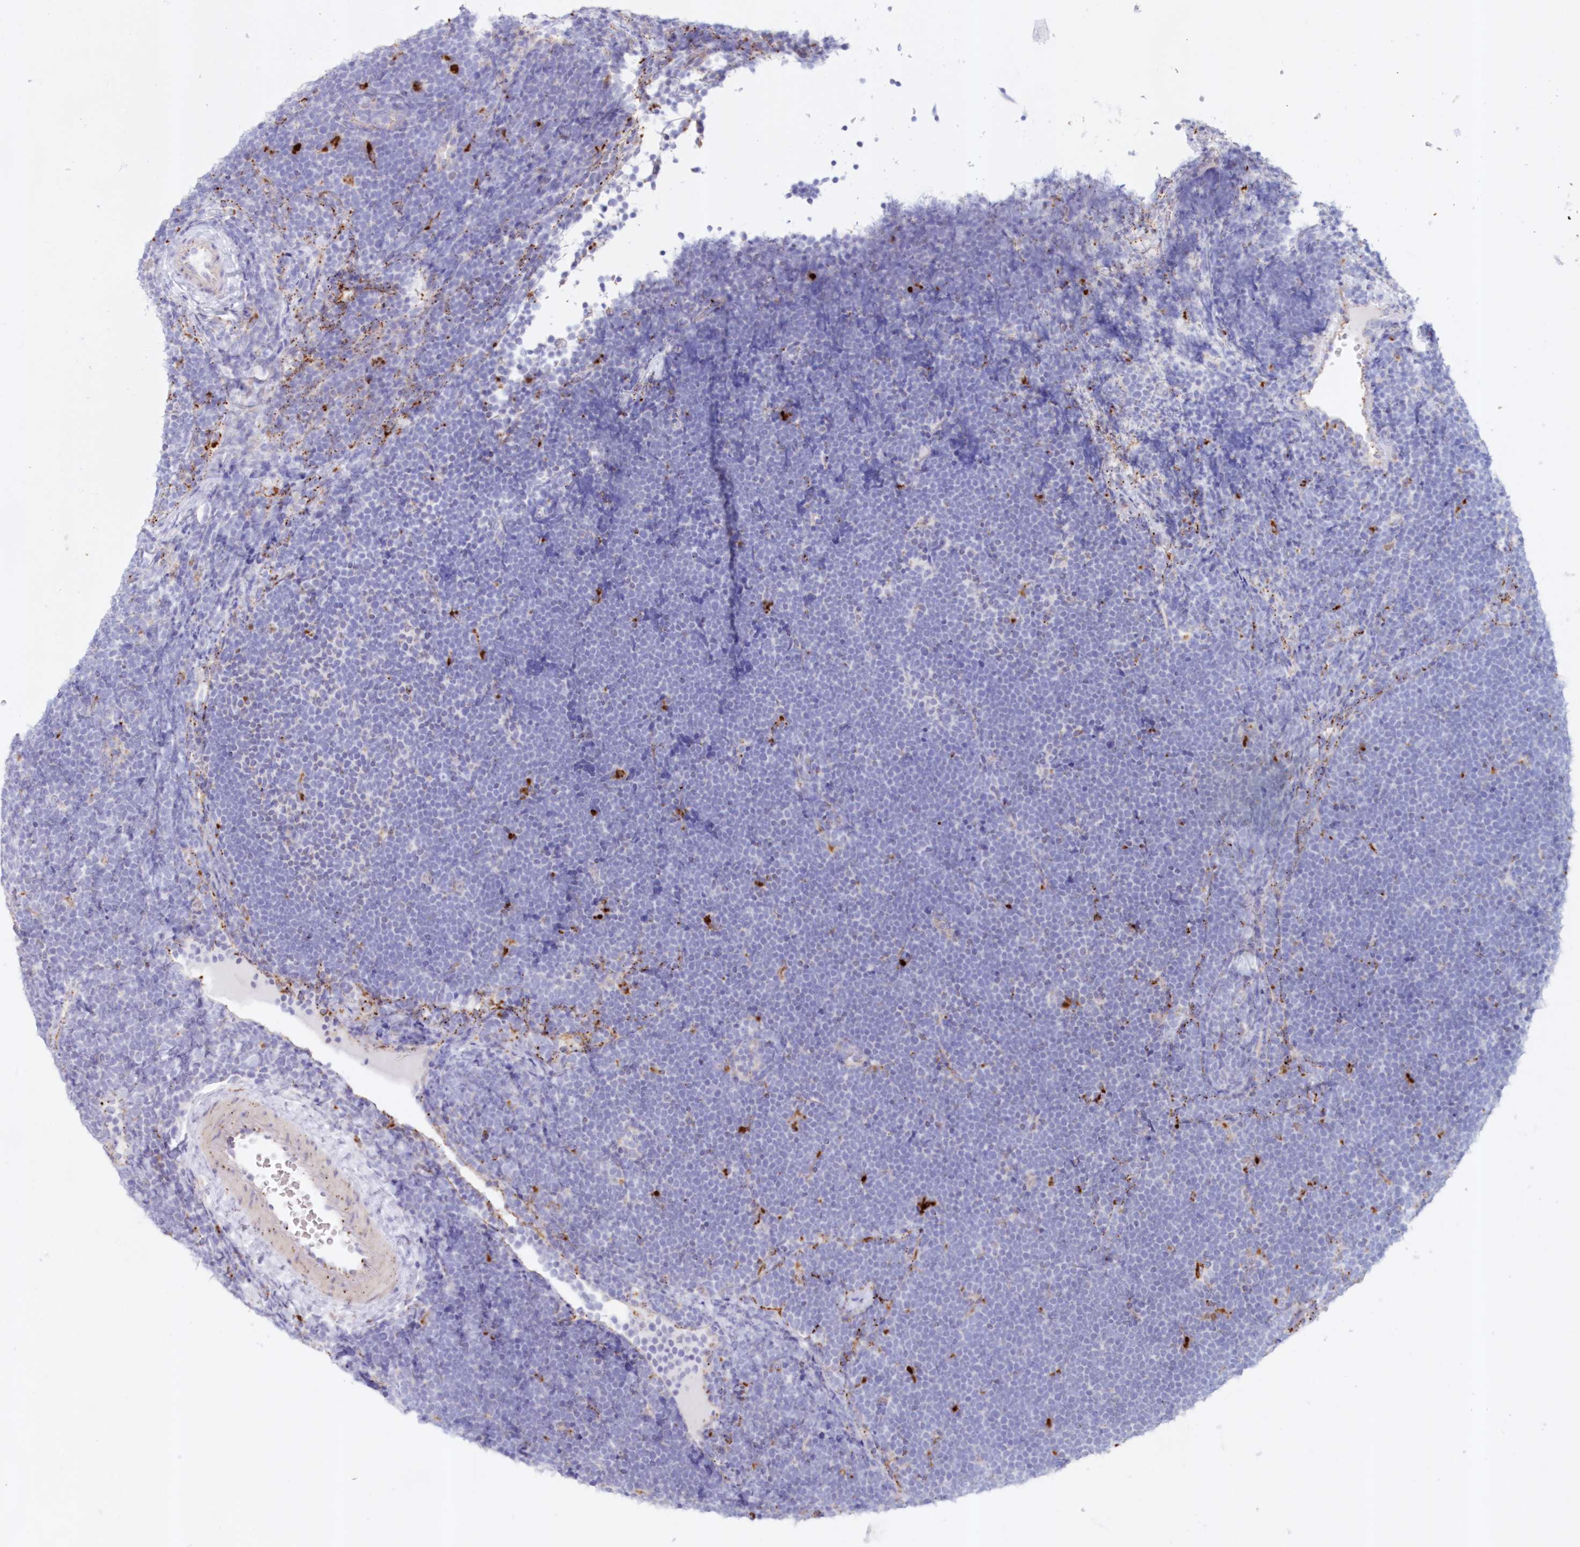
{"staining": {"intensity": "negative", "quantity": "none", "location": "none"}, "tissue": "lymphoma", "cell_type": "Tumor cells", "image_type": "cancer", "snomed": [{"axis": "morphology", "description": "Malignant lymphoma, non-Hodgkin's type, High grade"}, {"axis": "topography", "description": "Lymph node"}], "caption": "Tumor cells are negative for protein expression in human lymphoma.", "gene": "TPP1", "patient": {"sex": "male", "age": 13}}